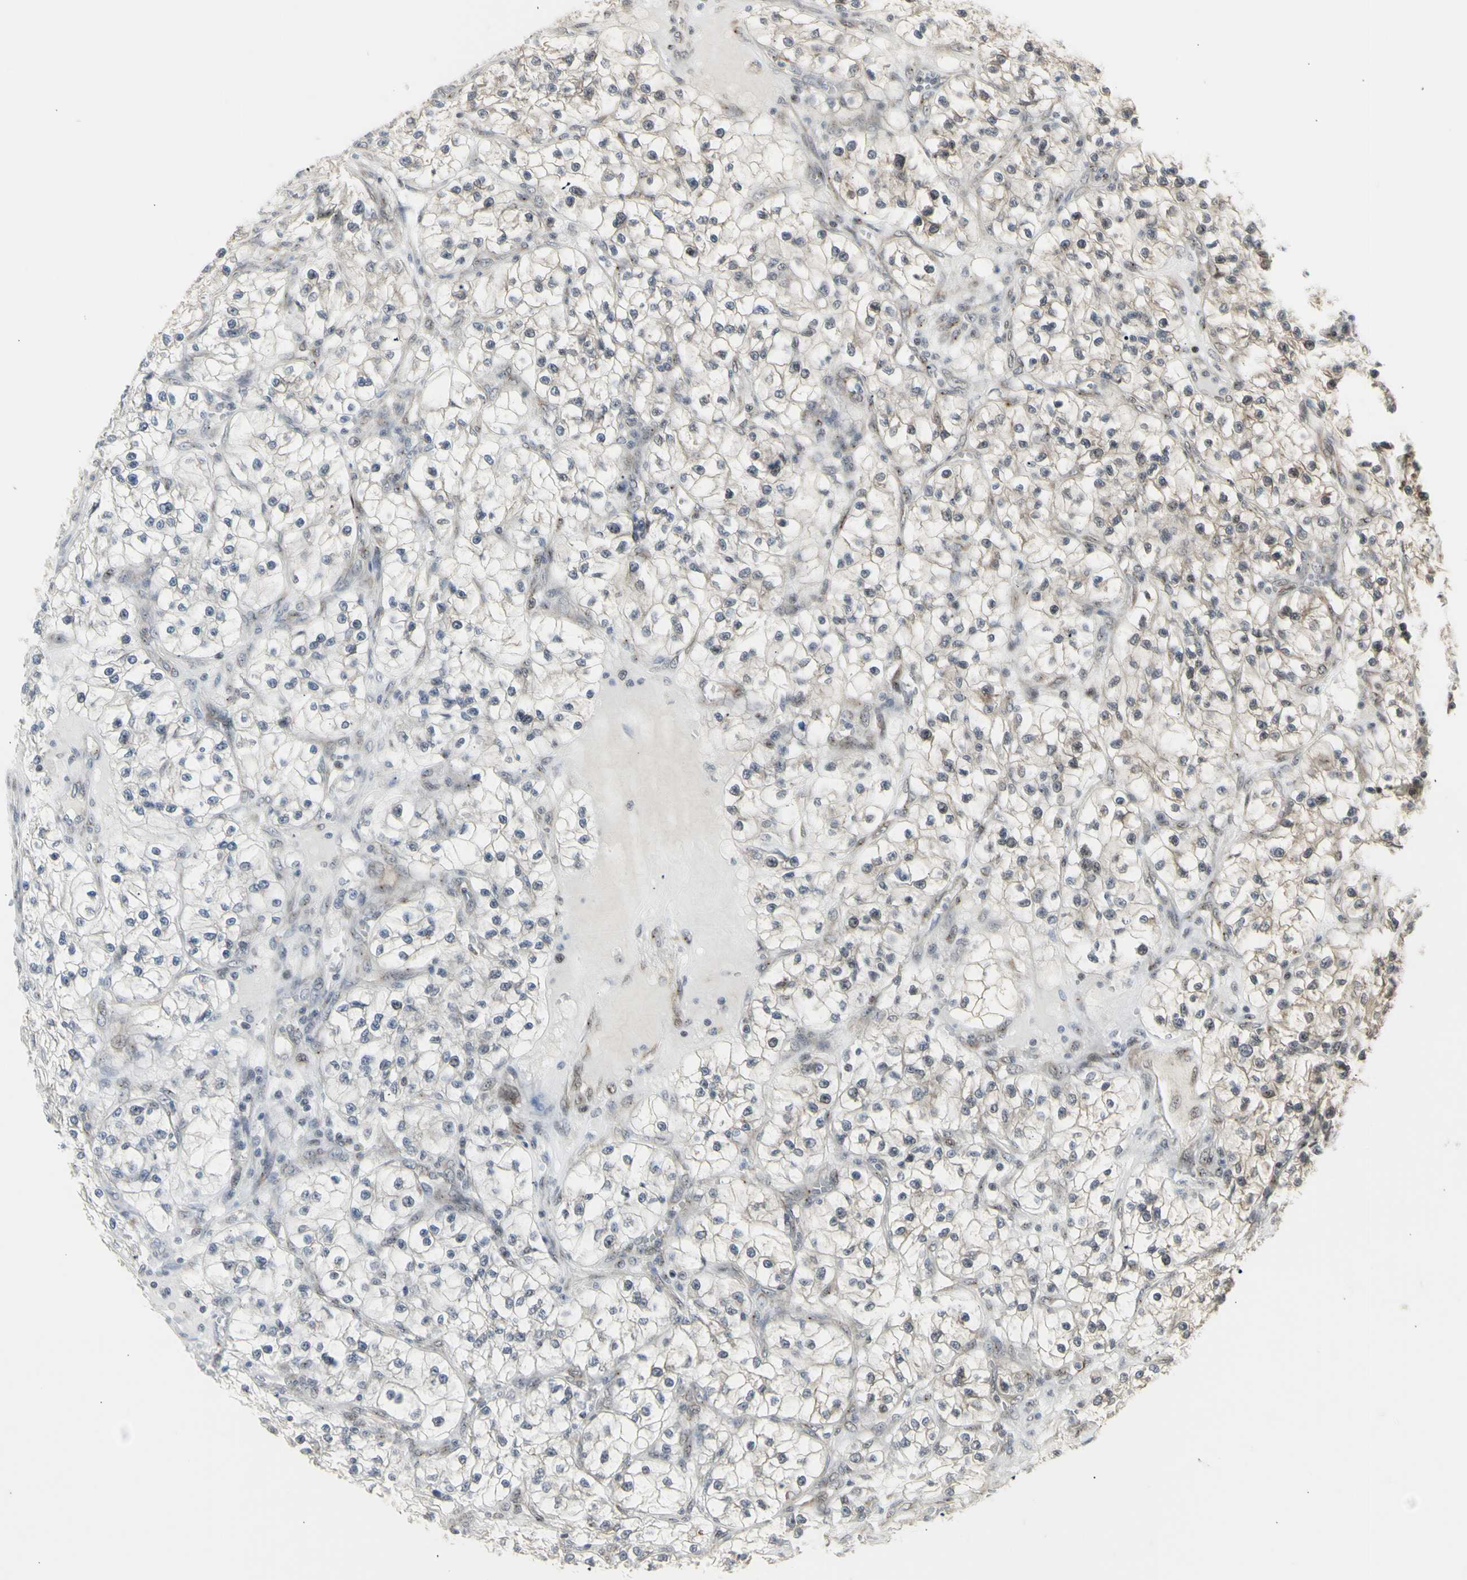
{"staining": {"intensity": "negative", "quantity": "none", "location": "none"}, "tissue": "renal cancer", "cell_type": "Tumor cells", "image_type": "cancer", "snomed": [{"axis": "morphology", "description": "Adenocarcinoma, NOS"}, {"axis": "topography", "description": "Kidney"}], "caption": "Immunohistochemistry of human adenocarcinoma (renal) displays no positivity in tumor cells.", "gene": "DHRS7B", "patient": {"sex": "female", "age": 57}}